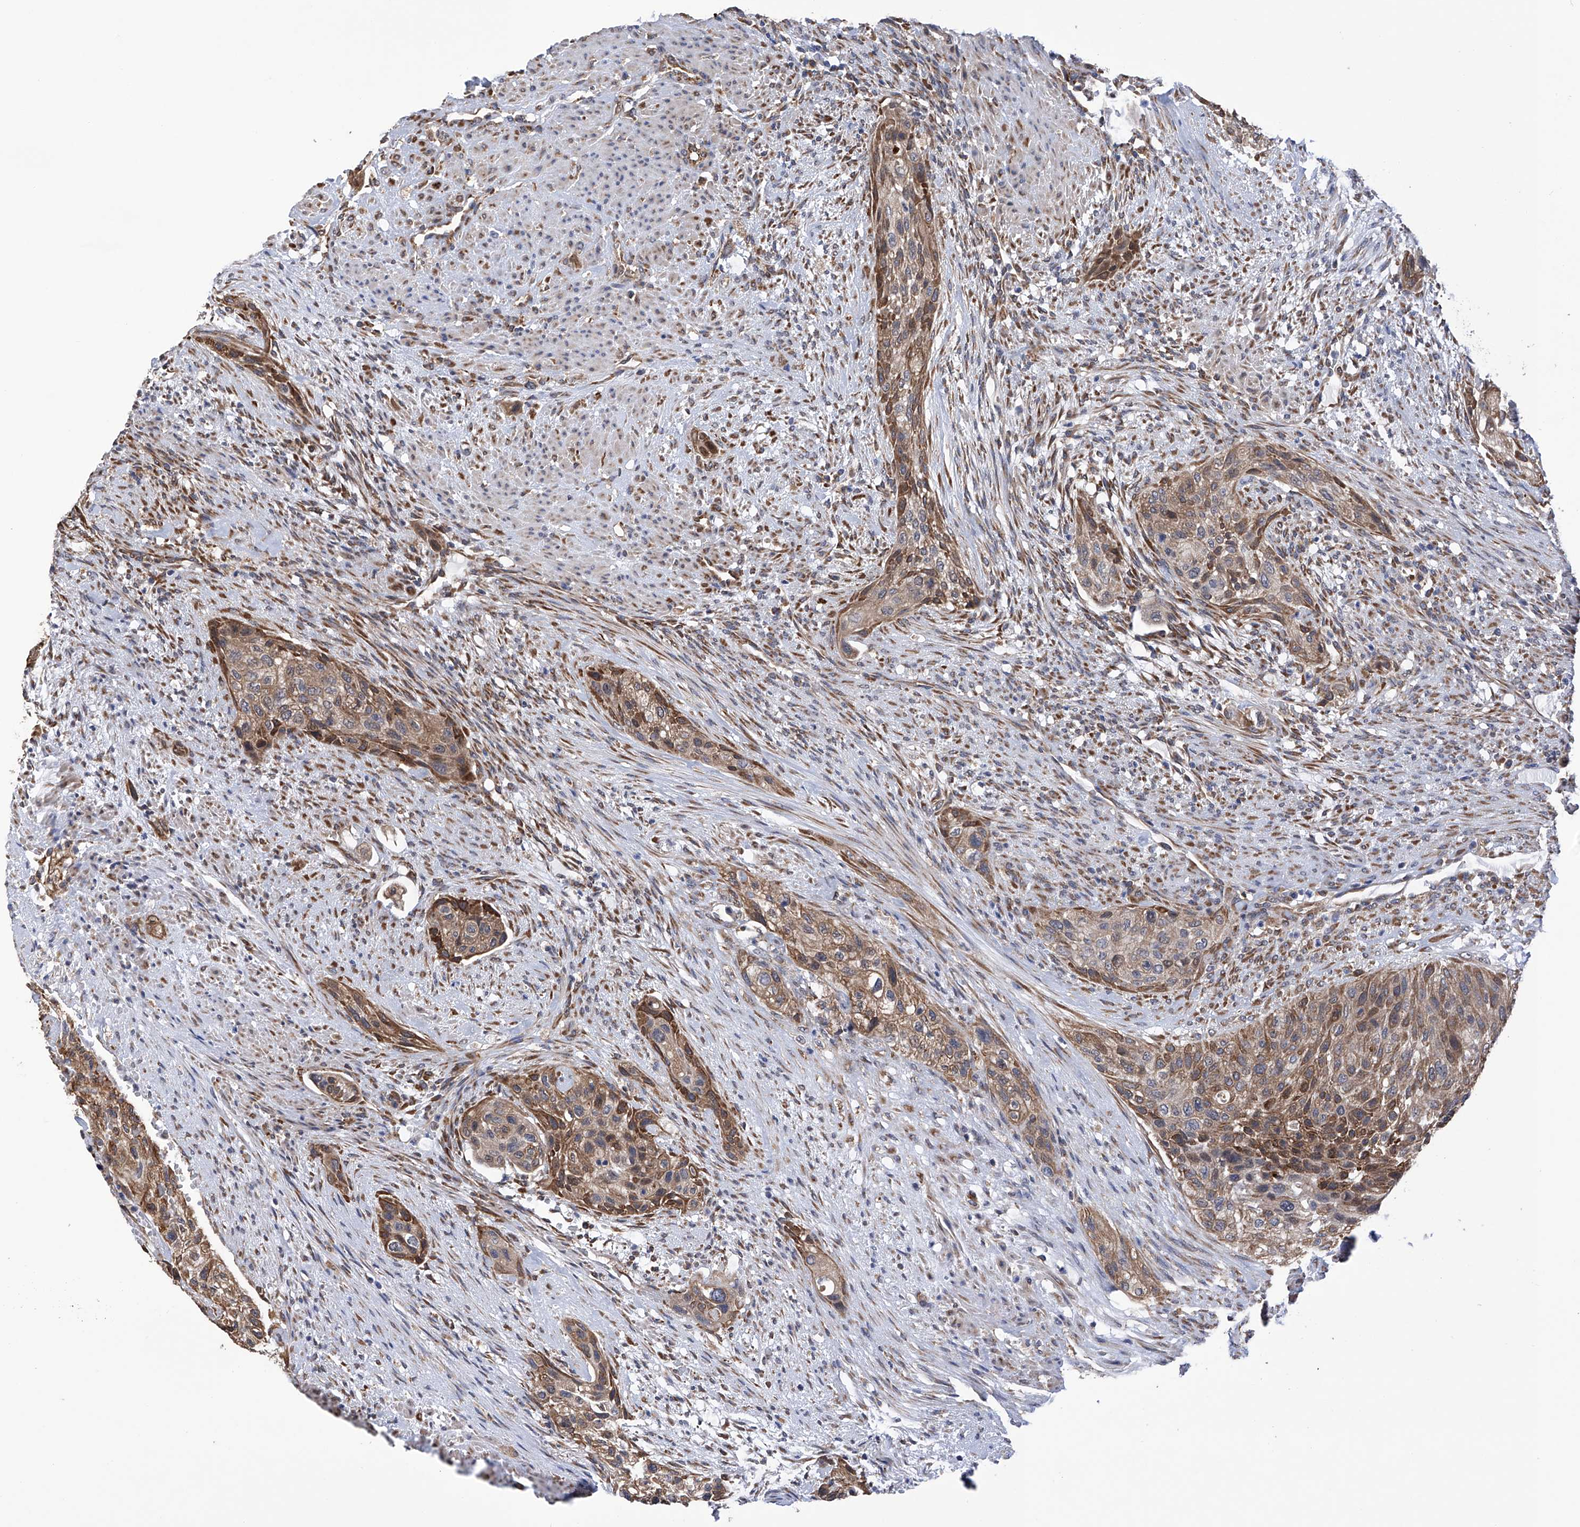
{"staining": {"intensity": "moderate", "quantity": ">75%", "location": "cytoplasmic/membranous"}, "tissue": "urothelial cancer", "cell_type": "Tumor cells", "image_type": "cancer", "snomed": [{"axis": "morphology", "description": "Urothelial carcinoma, High grade"}, {"axis": "topography", "description": "Urinary bladder"}], "caption": "An image showing moderate cytoplasmic/membranous expression in approximately >75% of tumor cells in high-grade urothelial carcinoma, as visualized by brown immunohistochemical staining.", "gene": "DNAH8", "patient": {"sex": "male", "age": 35}}